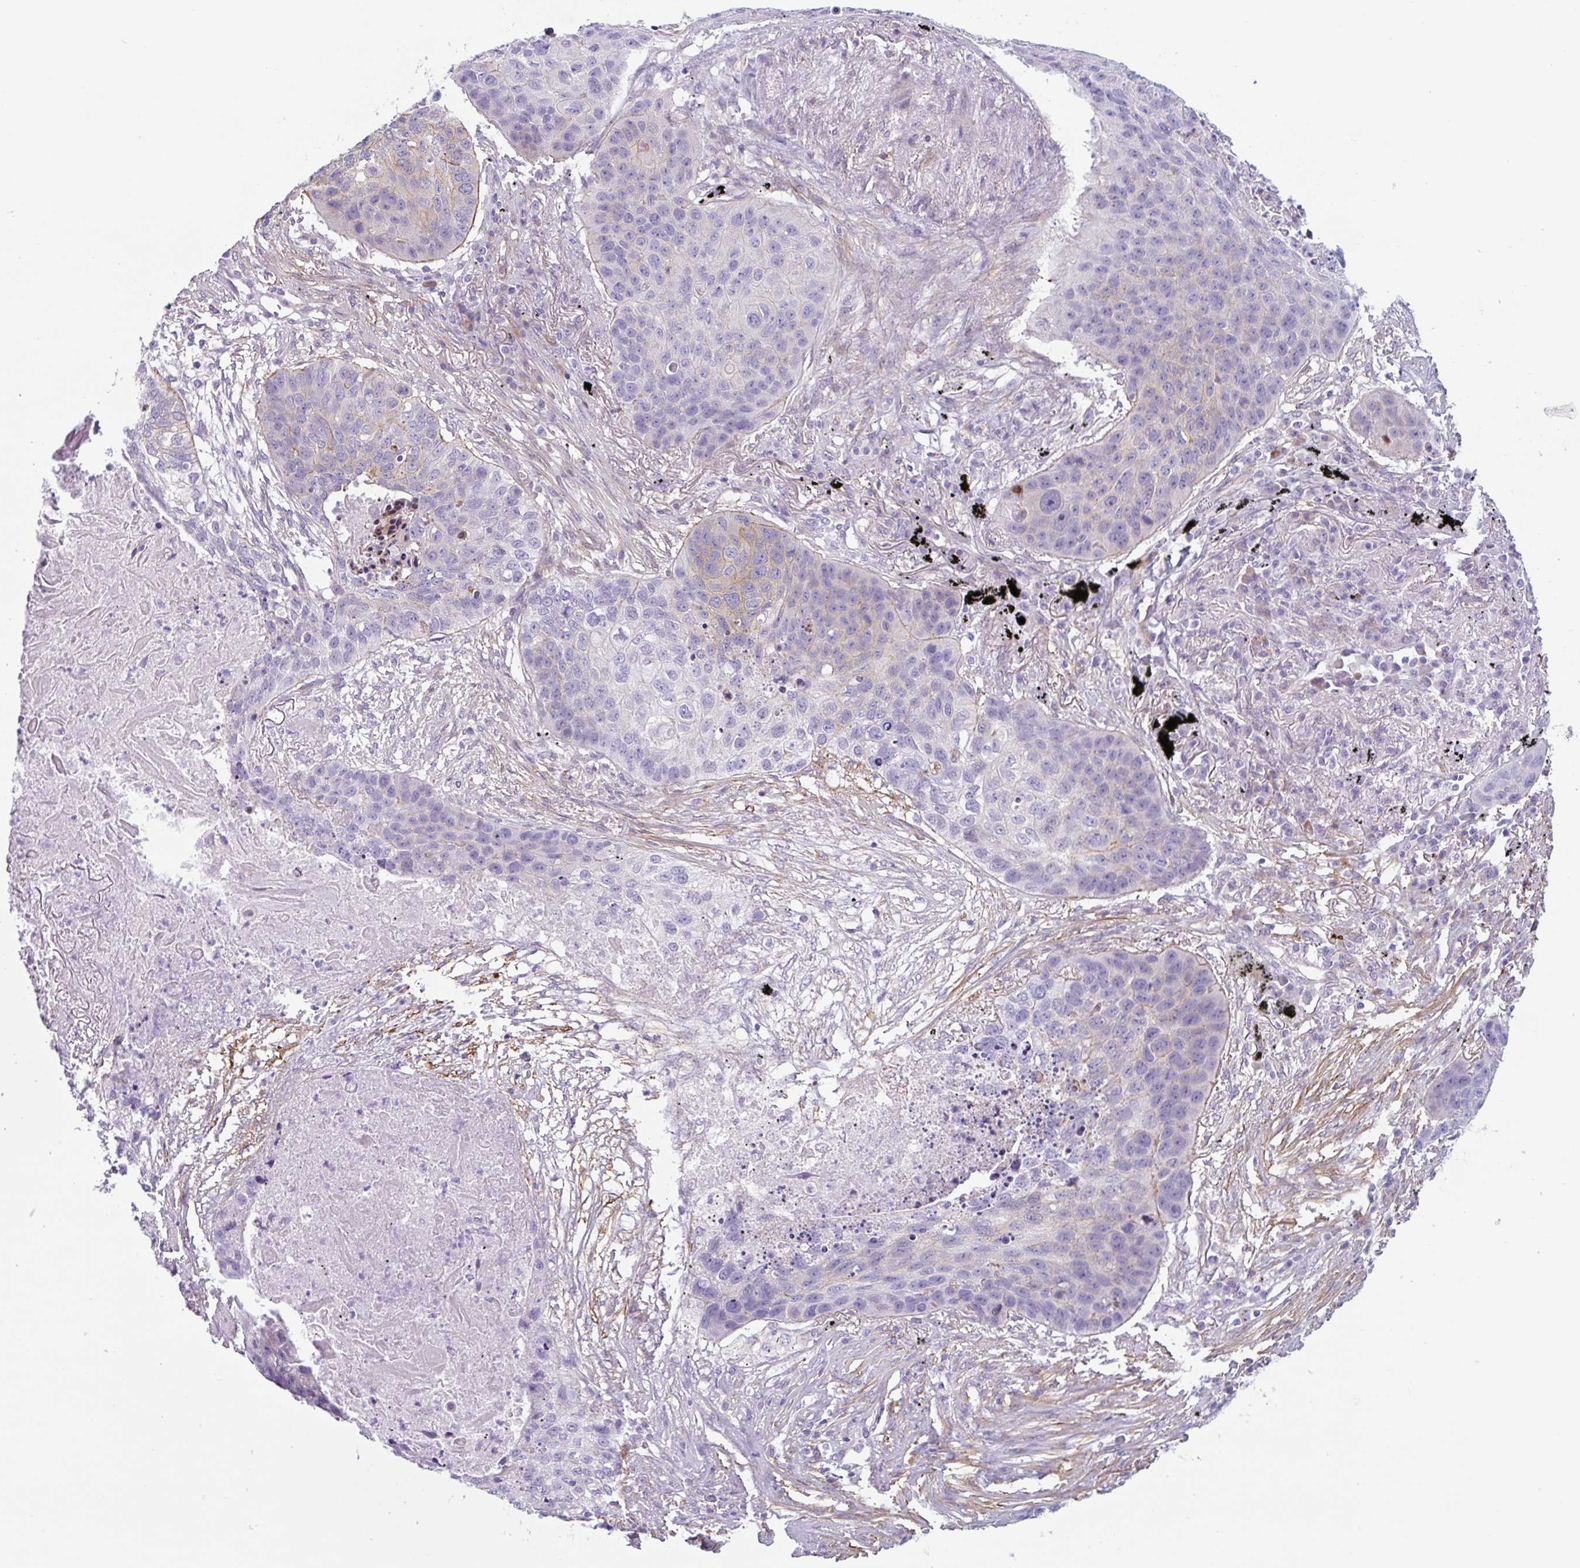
{"staining": {"intensity": "negative", "quantity": "none", "location": "none"}, "tissue": "lung cancer", "cell_type": "Tumor cells", "image_type": "cancer", "snomed": [{"axis": "morphology", "description": "Squamous cell carcinoma, NOS"}, {"axis": "topography", "description": "Lung"}], "caption": "A high-resolution image shows IHC staining of lung cancer (squamous cell carcinoma), which shows no significant staining in tumor cells.", "gene": "MYH10", "patient": {"sex": "female", "age": 63}}